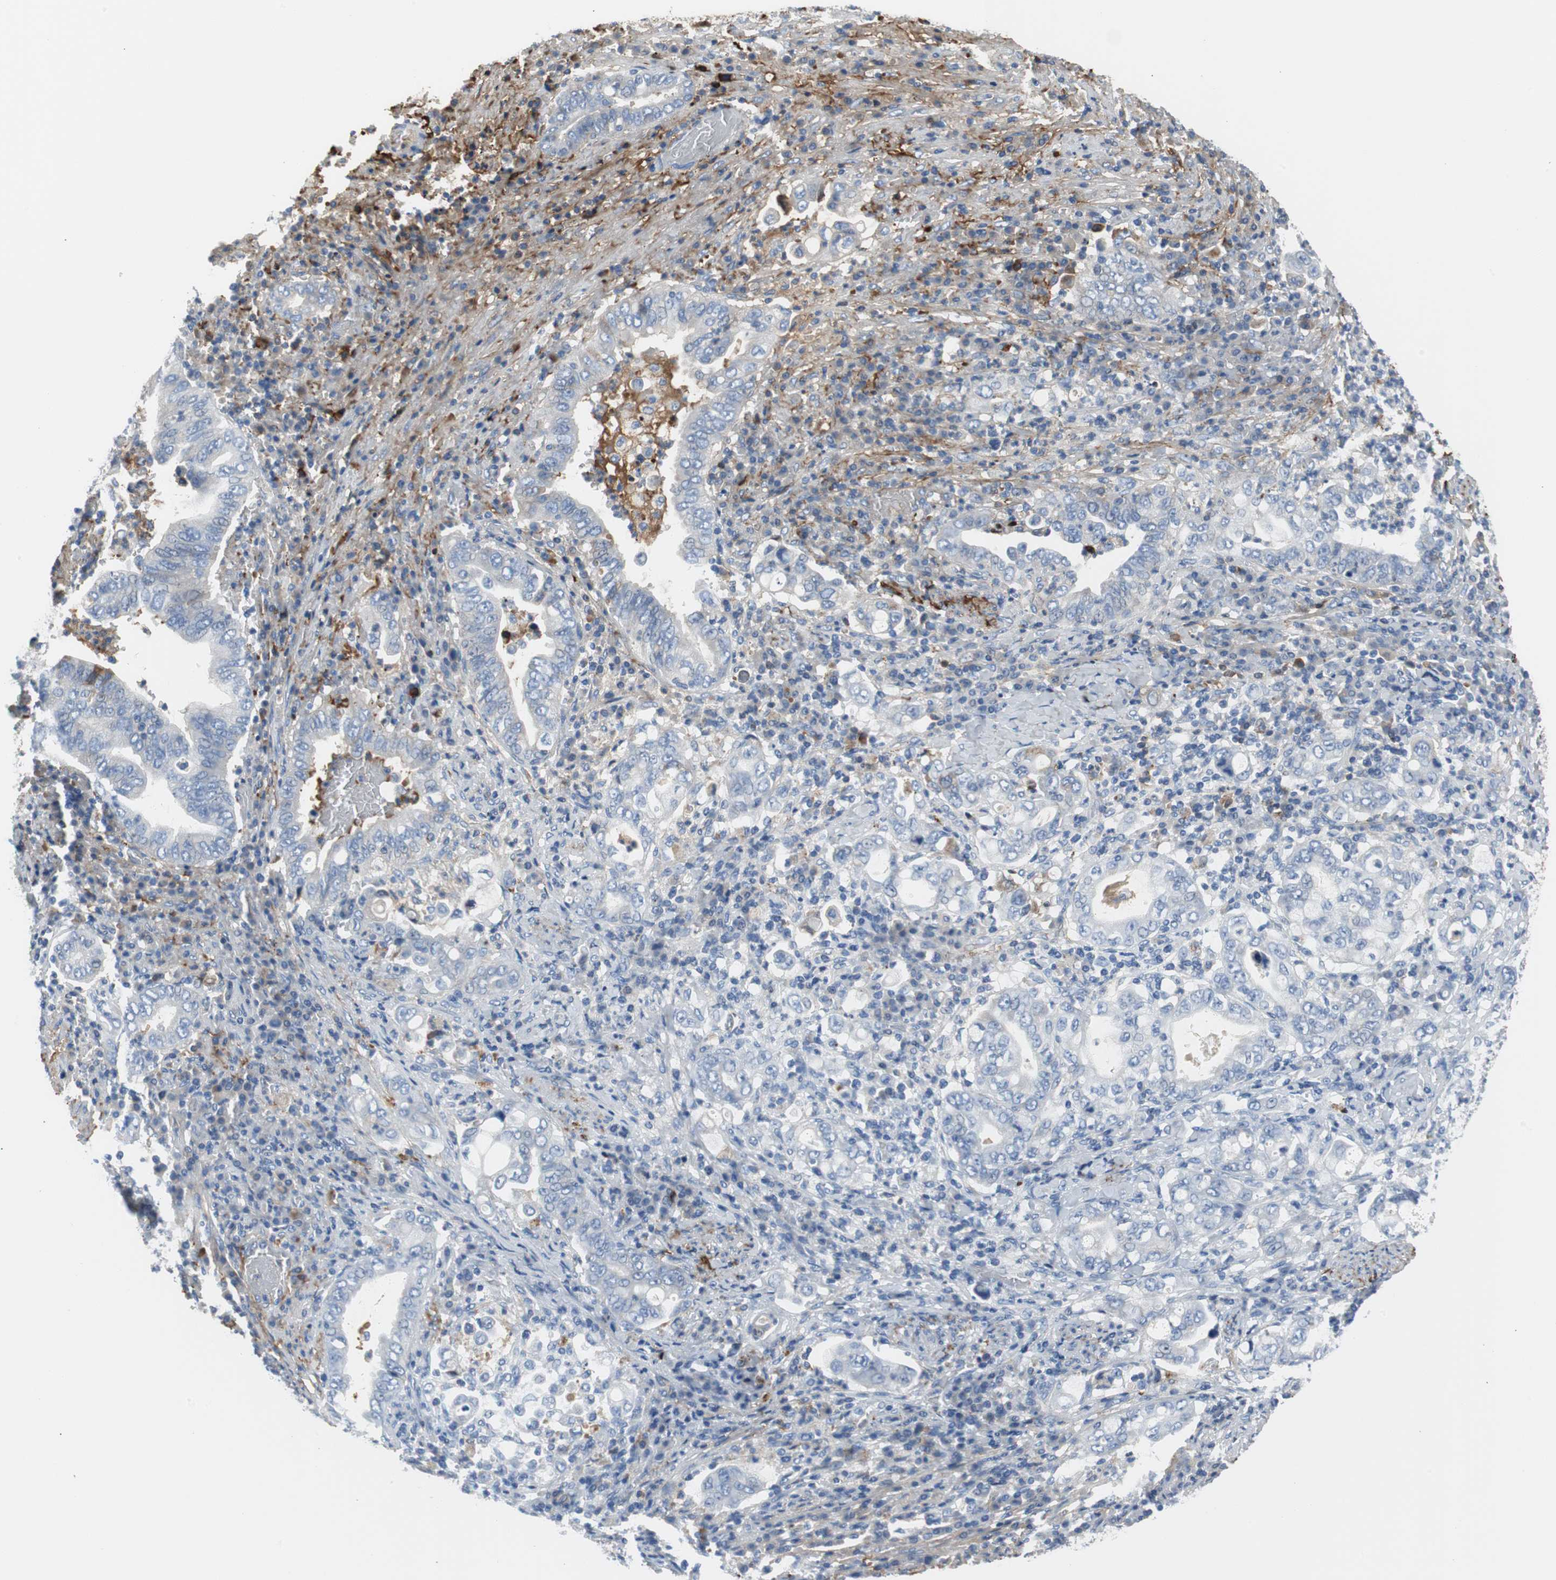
{"staining": {"intensity": "moderate", "quantity": "<25%", "location": "cytoplasmic/membranous"}, "tissue": "stomach cancer", "cell_type": "Tumor cells", "image_type": "cancer", "snomed": [{"axis": "morphology", "description": "Normal tissue, NOS"}, {"axis": "morphology", "description": "Adenocarcinoma, NOS"}, {"axis": "topography", "description": "Esophagus"}, {"axis": "topography", "description": "Stomach, upper"}, {"axis": "topography", "description": "Peripheral nerve tissue"}], "caption": "IHC photomicrograph of neoplastic tissue: human stomach cancer (adenocarcinoma) stained using immunohistochemistry demonstrates low levels of moderate protein expression localized specifically in the cytoplasmic/membranous of tumor cells, appearing as a cytoplasmic/membranous brown color.", "gene": "APCS", "patient": {"sex": "male", "age": 62}}